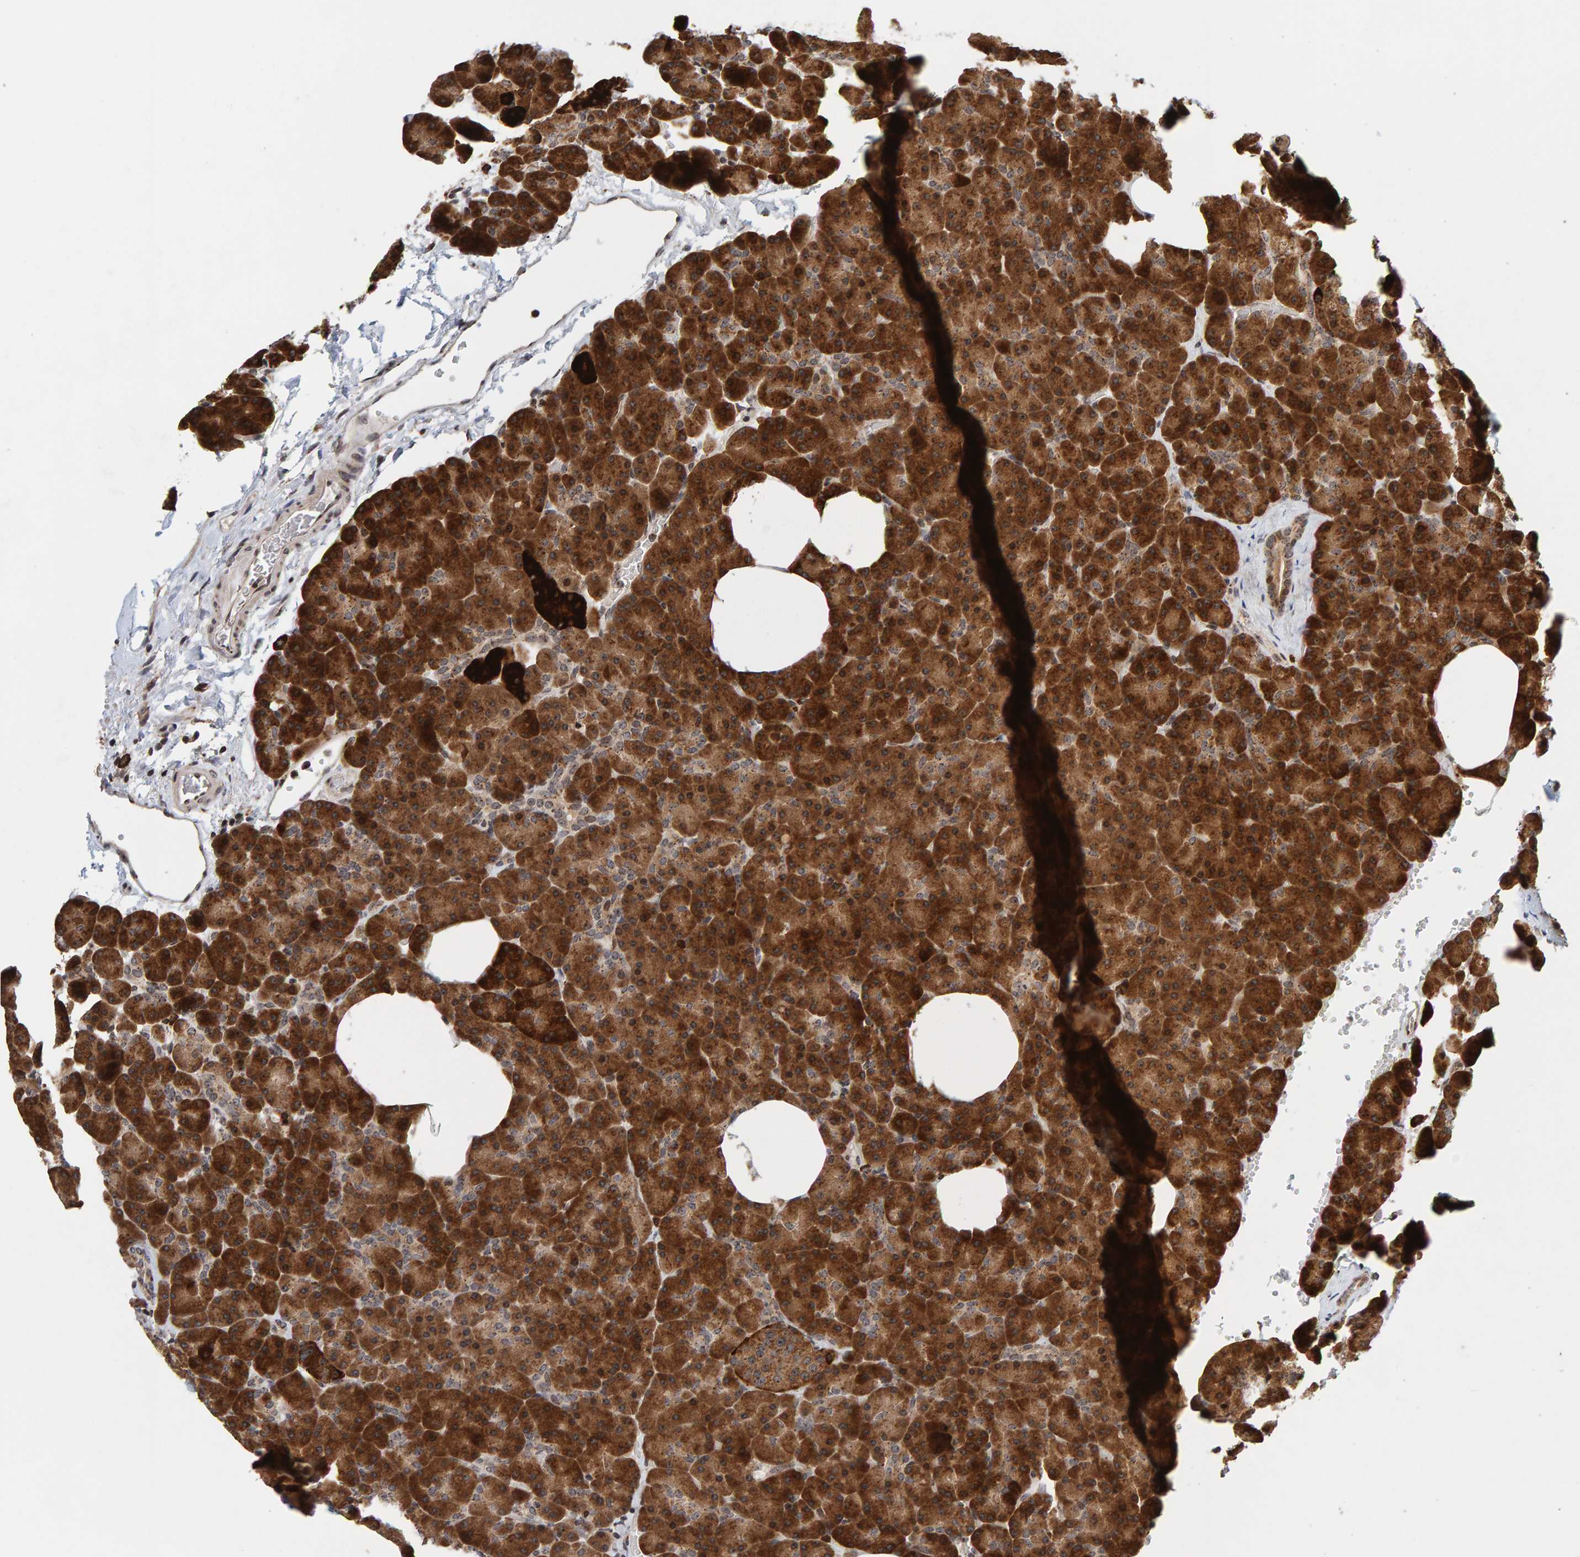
{"staining": {"intensity": "strong", "quantity": ">75%", "location": "cytoplasmic/membranous"}, "tissue": "pancreas", "cell_type": "Exocrine glandular cells", "image_type": "normal", "snomed": [{"axis": "morphology", "description": "Normal tissue, NOS"}, {"axis": "morphology", "description": "Carcinoid, malignant, NOS"}, {"axis": "topography", "description": "Pancreas"}], "caption": "Strong cytoplasmic/membranous protein staining is present in approximately >75% of exocrine glandular cells in pancreas.", "gene": "CCDC182", "patient": {"sex": "female", "age": 35}}